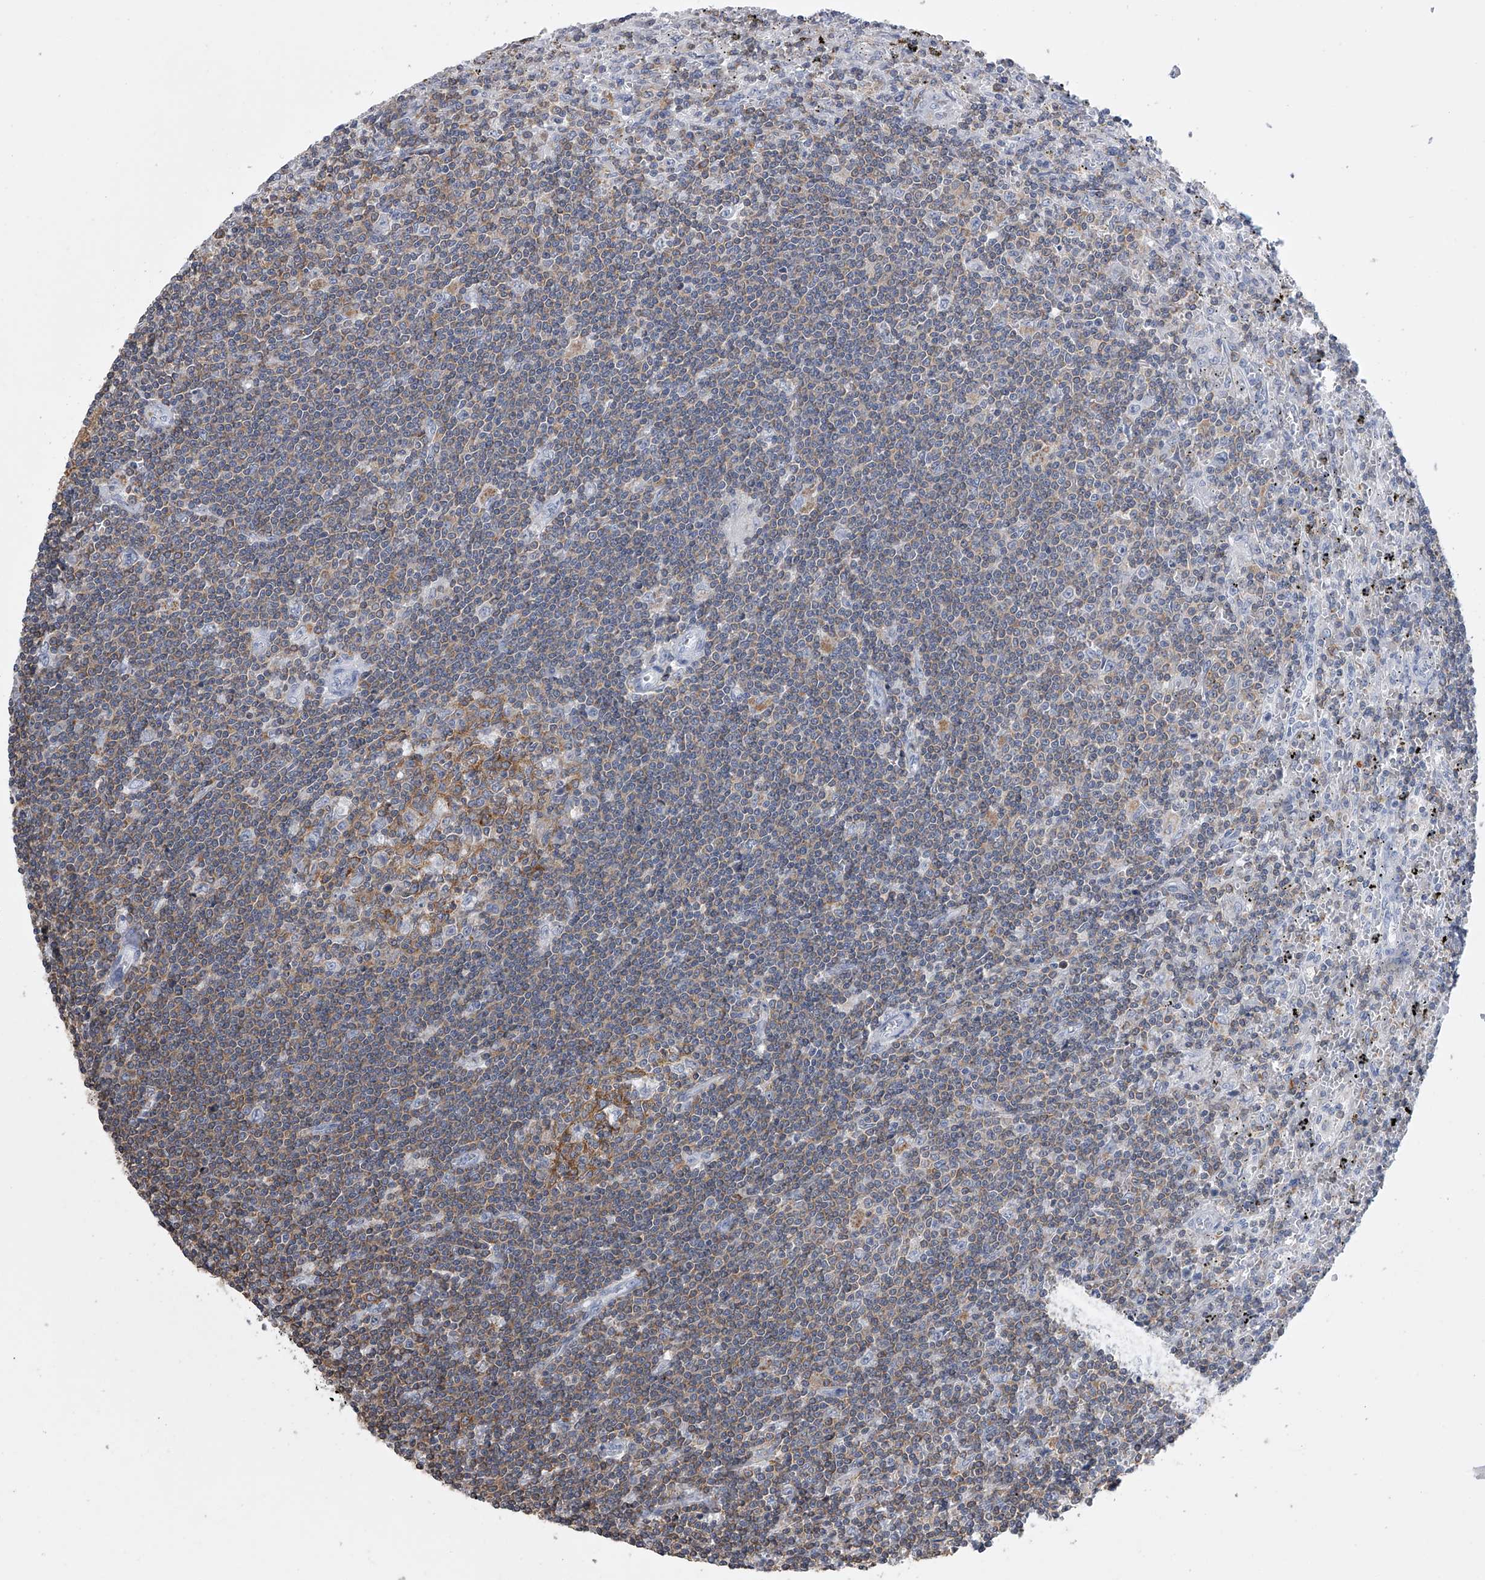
{"staining": {"intensity": "weak", "quantity": "<25%", "location": "cytoplasmic/membranous"}, "tissue": "lymphoma", "cell_type": "Tumor cells", "image_type": "cancer", "snomed": [{"axis": "morphology", "description": "Malignant lymphoma, non-Hodgkin's type, Low grade"}, {"axis": "topography", "description": "Spleen"}], "caption": "An immunohistochemistry (IHC) photomicrograph of lymphoma is shown. There is no staining in tumor cells of lymphoma.", "gene": "TASP1", "patient": {"sex": "male", "age": 76}}